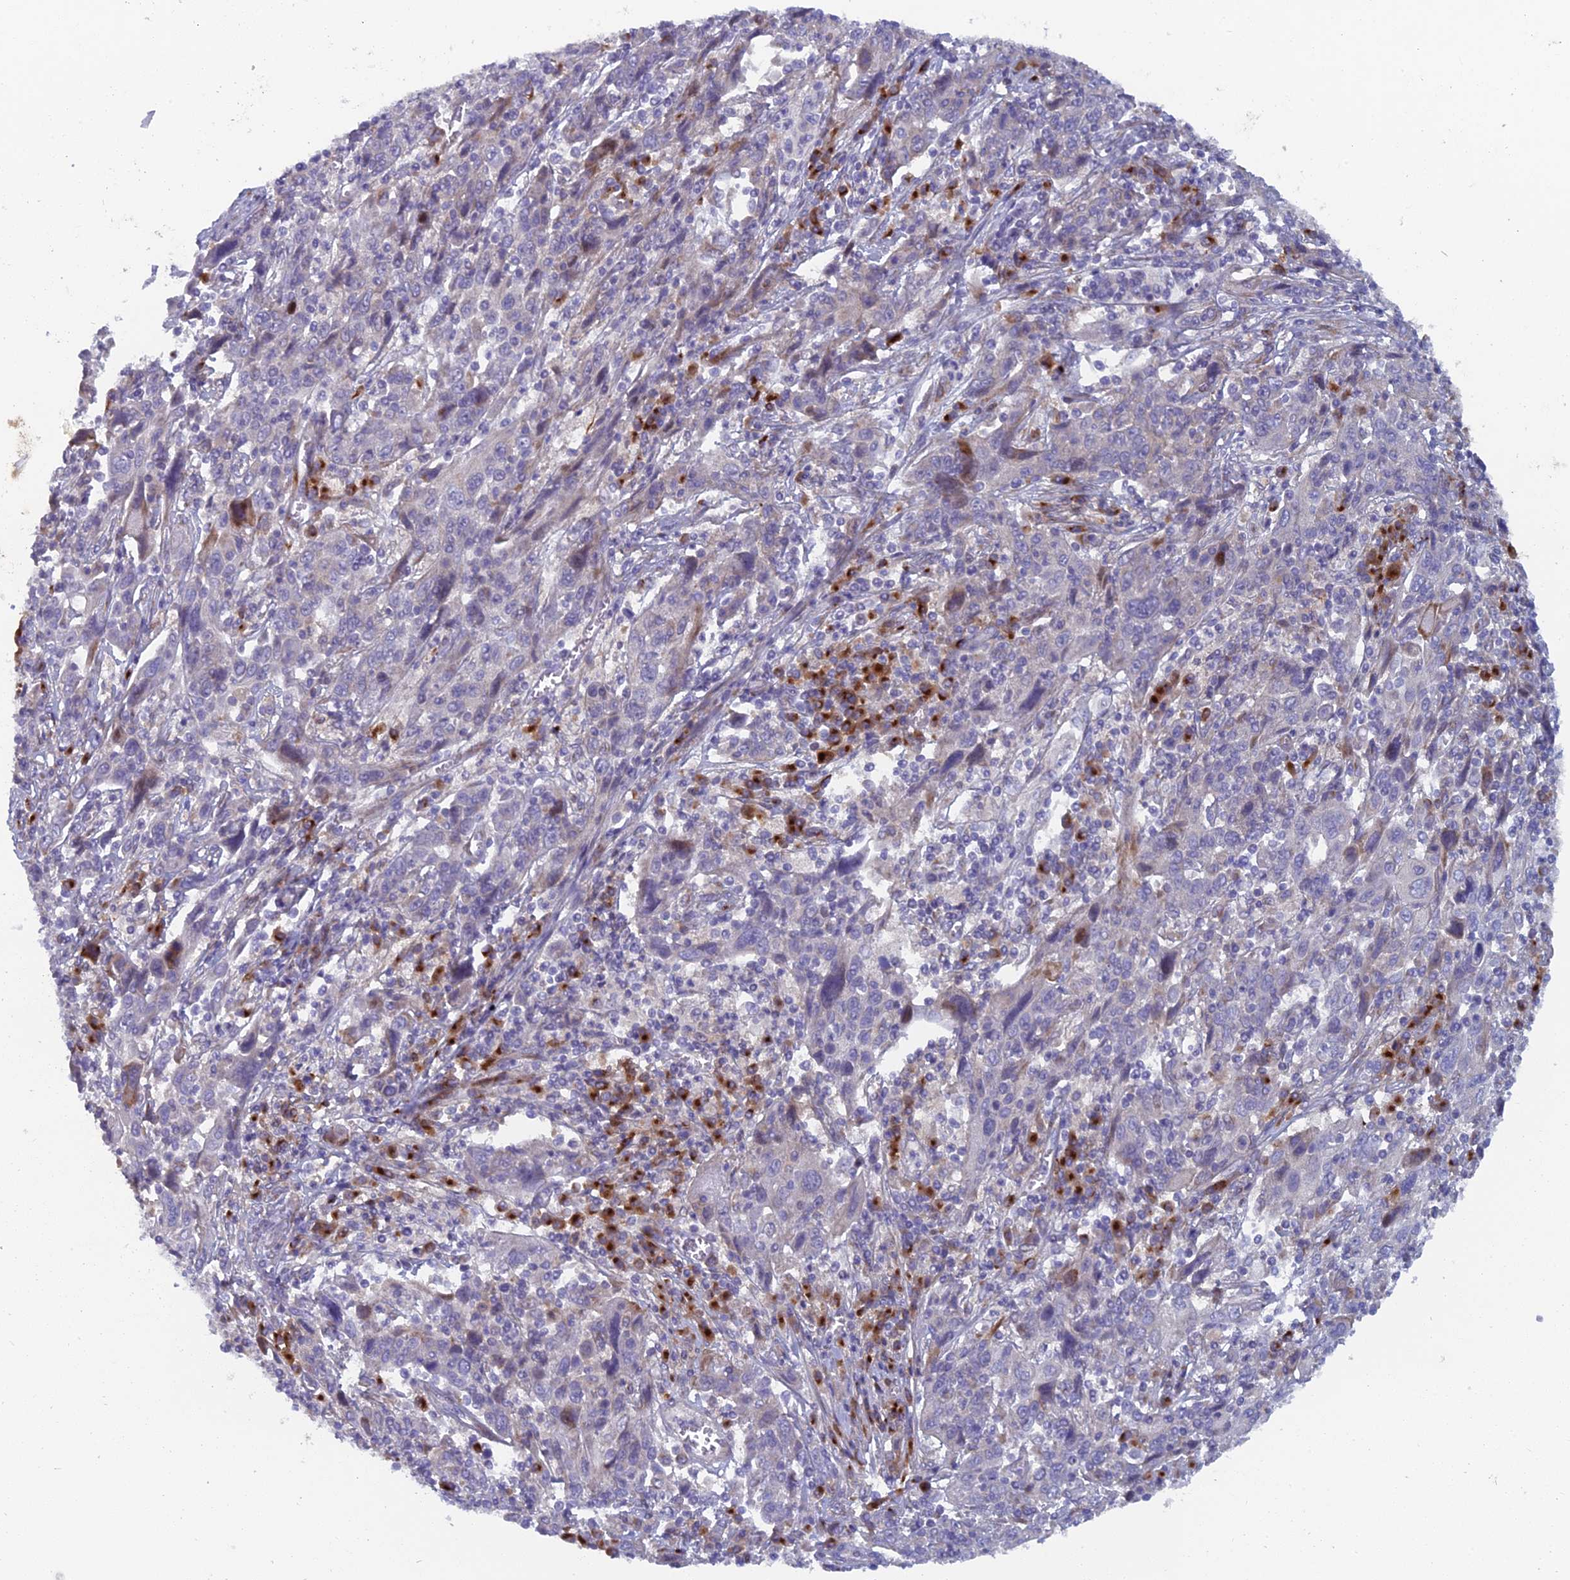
{"staining": {"intensity": "negative", "quantity": "none", "location": "none"}, "tissue": "cervical cancer", "cell_type": "Tumor cells", "image_type": "cancer", "snomed": [{"axis": "morphology", "description": "Squamous cell carcinoma, NOS"}, {"axis": "topography", "description": "Cervix"}], "caption": "IHC of human cervical cancer shows no positivity in tumor cells.", "gene": "B9D2", "patient": {"sex": "female", "age": 46}}